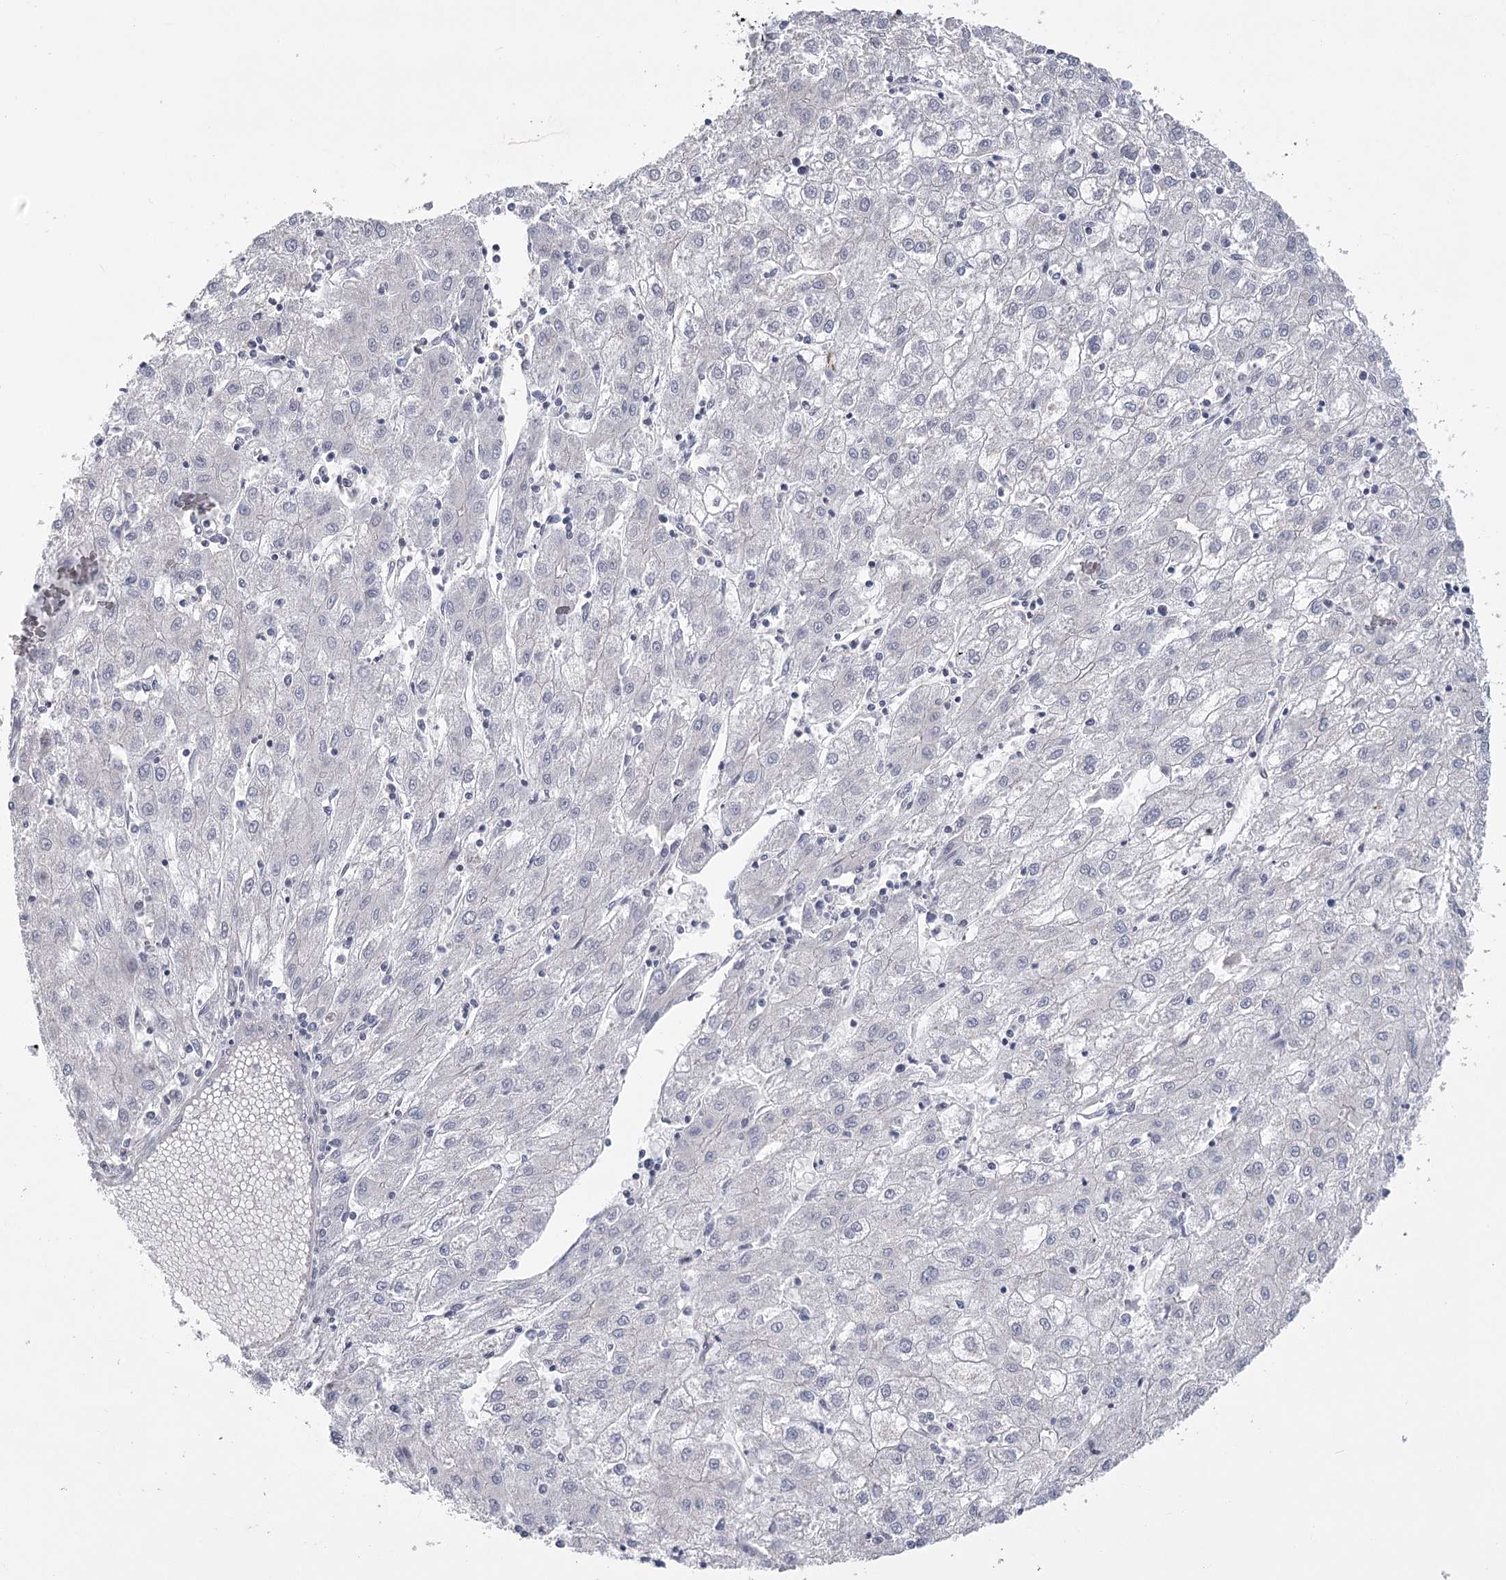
{"staining": {"intensity": "negative", "quantity": "none", "location": "none"}, "tissue": "liver cancer", "cell_type": "Tumor cells", "image_type": "cancer", "snomed": [{"axis": "morphology", "description": "Carcinoma, Hepatocellular, NOS"}, {"axis": "topography", "description": "Liver"}], "caption": "Immunohistochemical staining of liver hepatocellular carcinoma displays no significant positivity in tumor cells.", "gene": "FAM76B", "patient": {"sex": "male", "age": 72}}